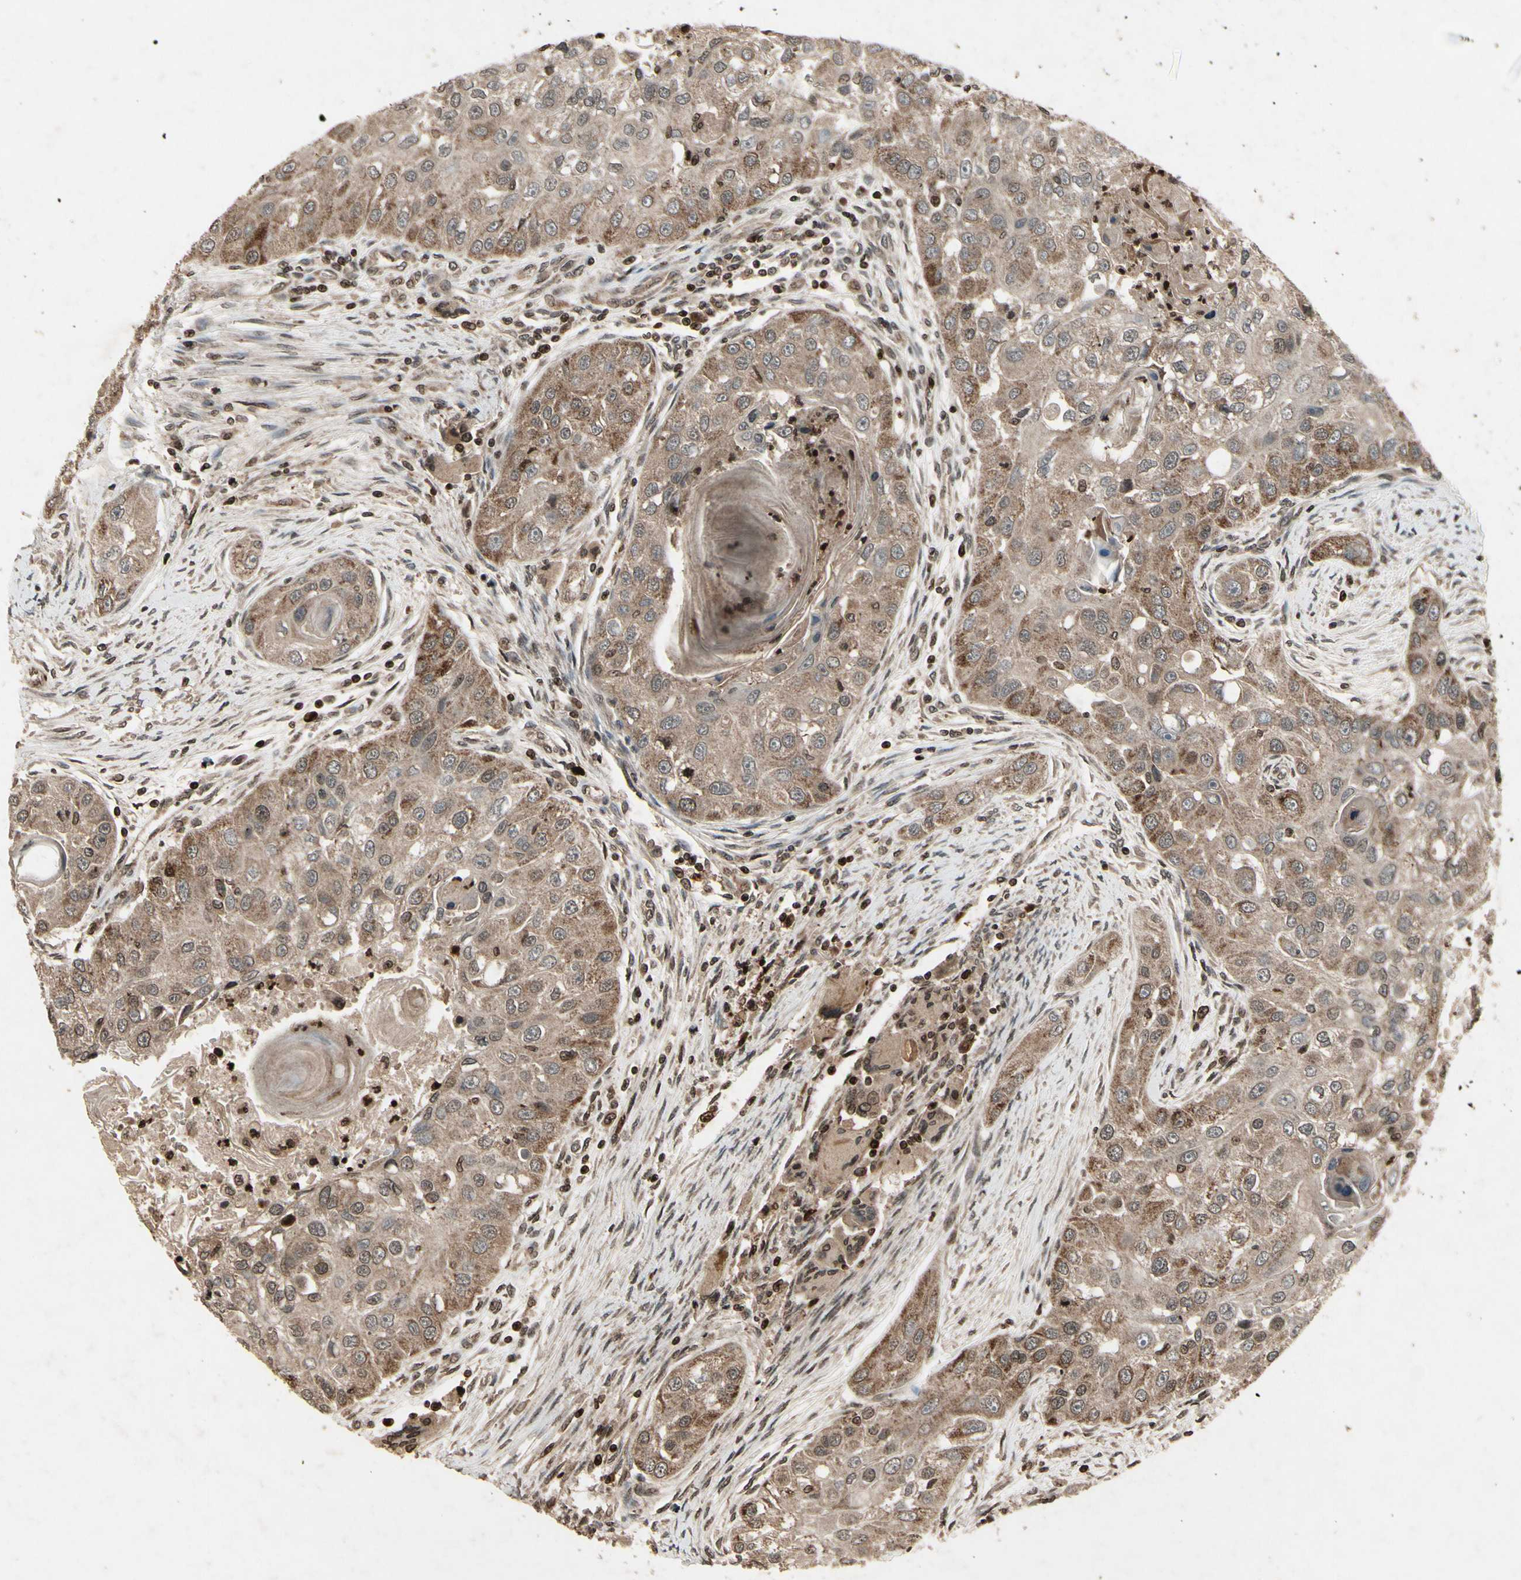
{"staining": {"intensity": "moderate", "quantity": ">75%", "location": "cytoplasmic/membranous"}, "tissue": "head and neck cancer", "cell_type": "Tumor cells", "image_type": "cancer", "snomed": [{"axis": "morphology", "description": "Normal tissue, NOS"}, {"axis": "morphology", "description": "Squamous cell carcinoma, NOS"}, {"axis": "topography", "description": "Skeletal muscle"}, {"axis": "topography", "description": "Head-Neck"}], "caption": "This micrograph displays squamous cell carcinoma (head and neck) stained with immunohistochemistry to label a protein in brown. The cytoplasmic/membranous of tumor cells show moderate positivity for the protein. Nuclei are counter-stained blue.", "gene": "GLRX", "patient": {"sex": "male", "age": 51}}